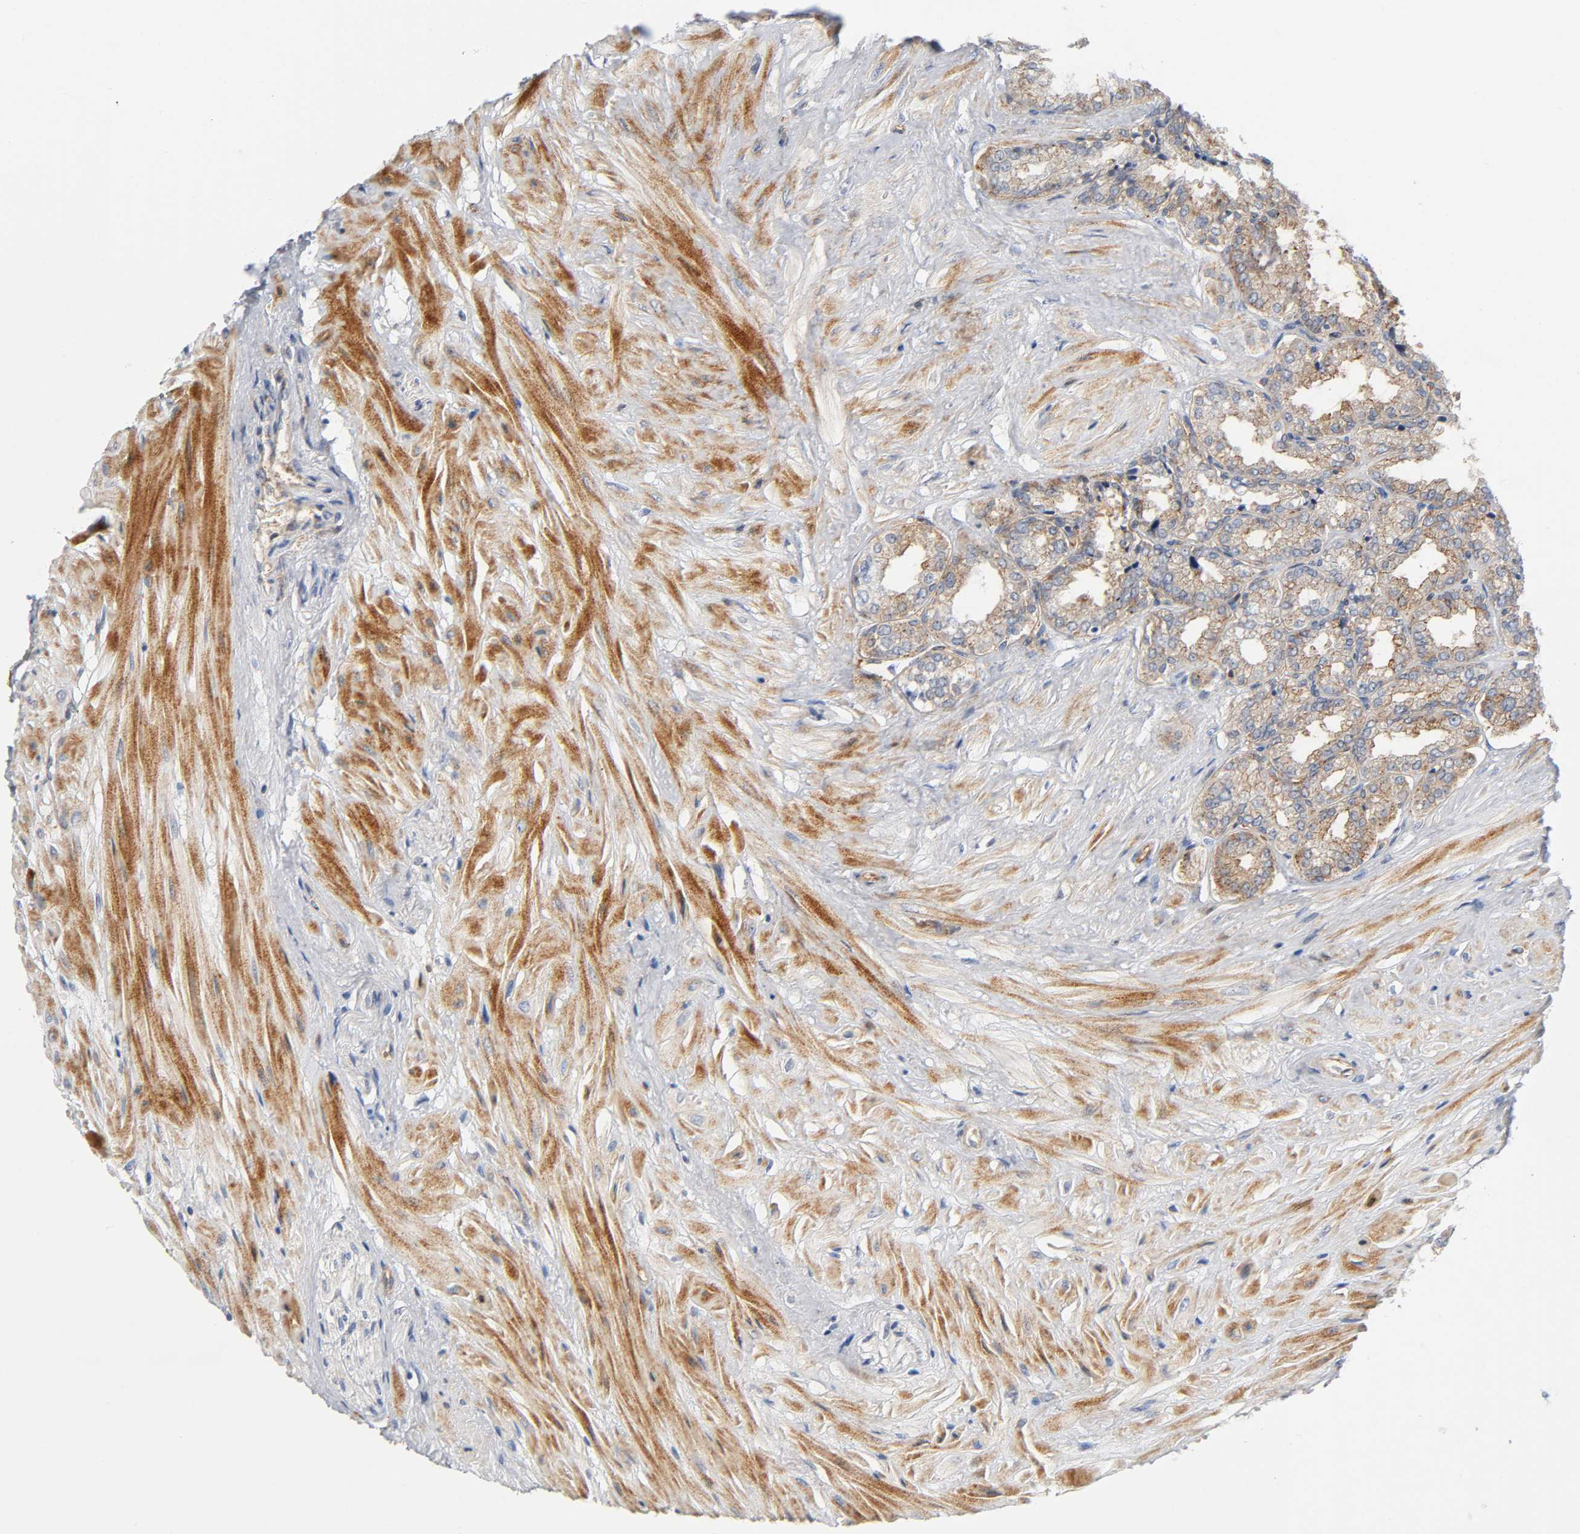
{"staining": {"intensity": "moderate", "quantity": ">75%", "location": "cytoplasmic/membranous"}, "tissue": "seminal vesicle", "cell_type": "Glandular cells", "image_type": "normal", "snomed": [{"axis": "morphology", "description": "Normal tissue, NOS"}, {"axis": "topography", "description": "Seminal veicle"}], "caption": "Immunohistochemistry of normal seminal vesicle demonstrates medium levels of moderate cytoplasmic/membranous positivity in about >75% of glandular cells.", "gene": "CD2AP", "patient": {"sex": "male", "age": 46}}